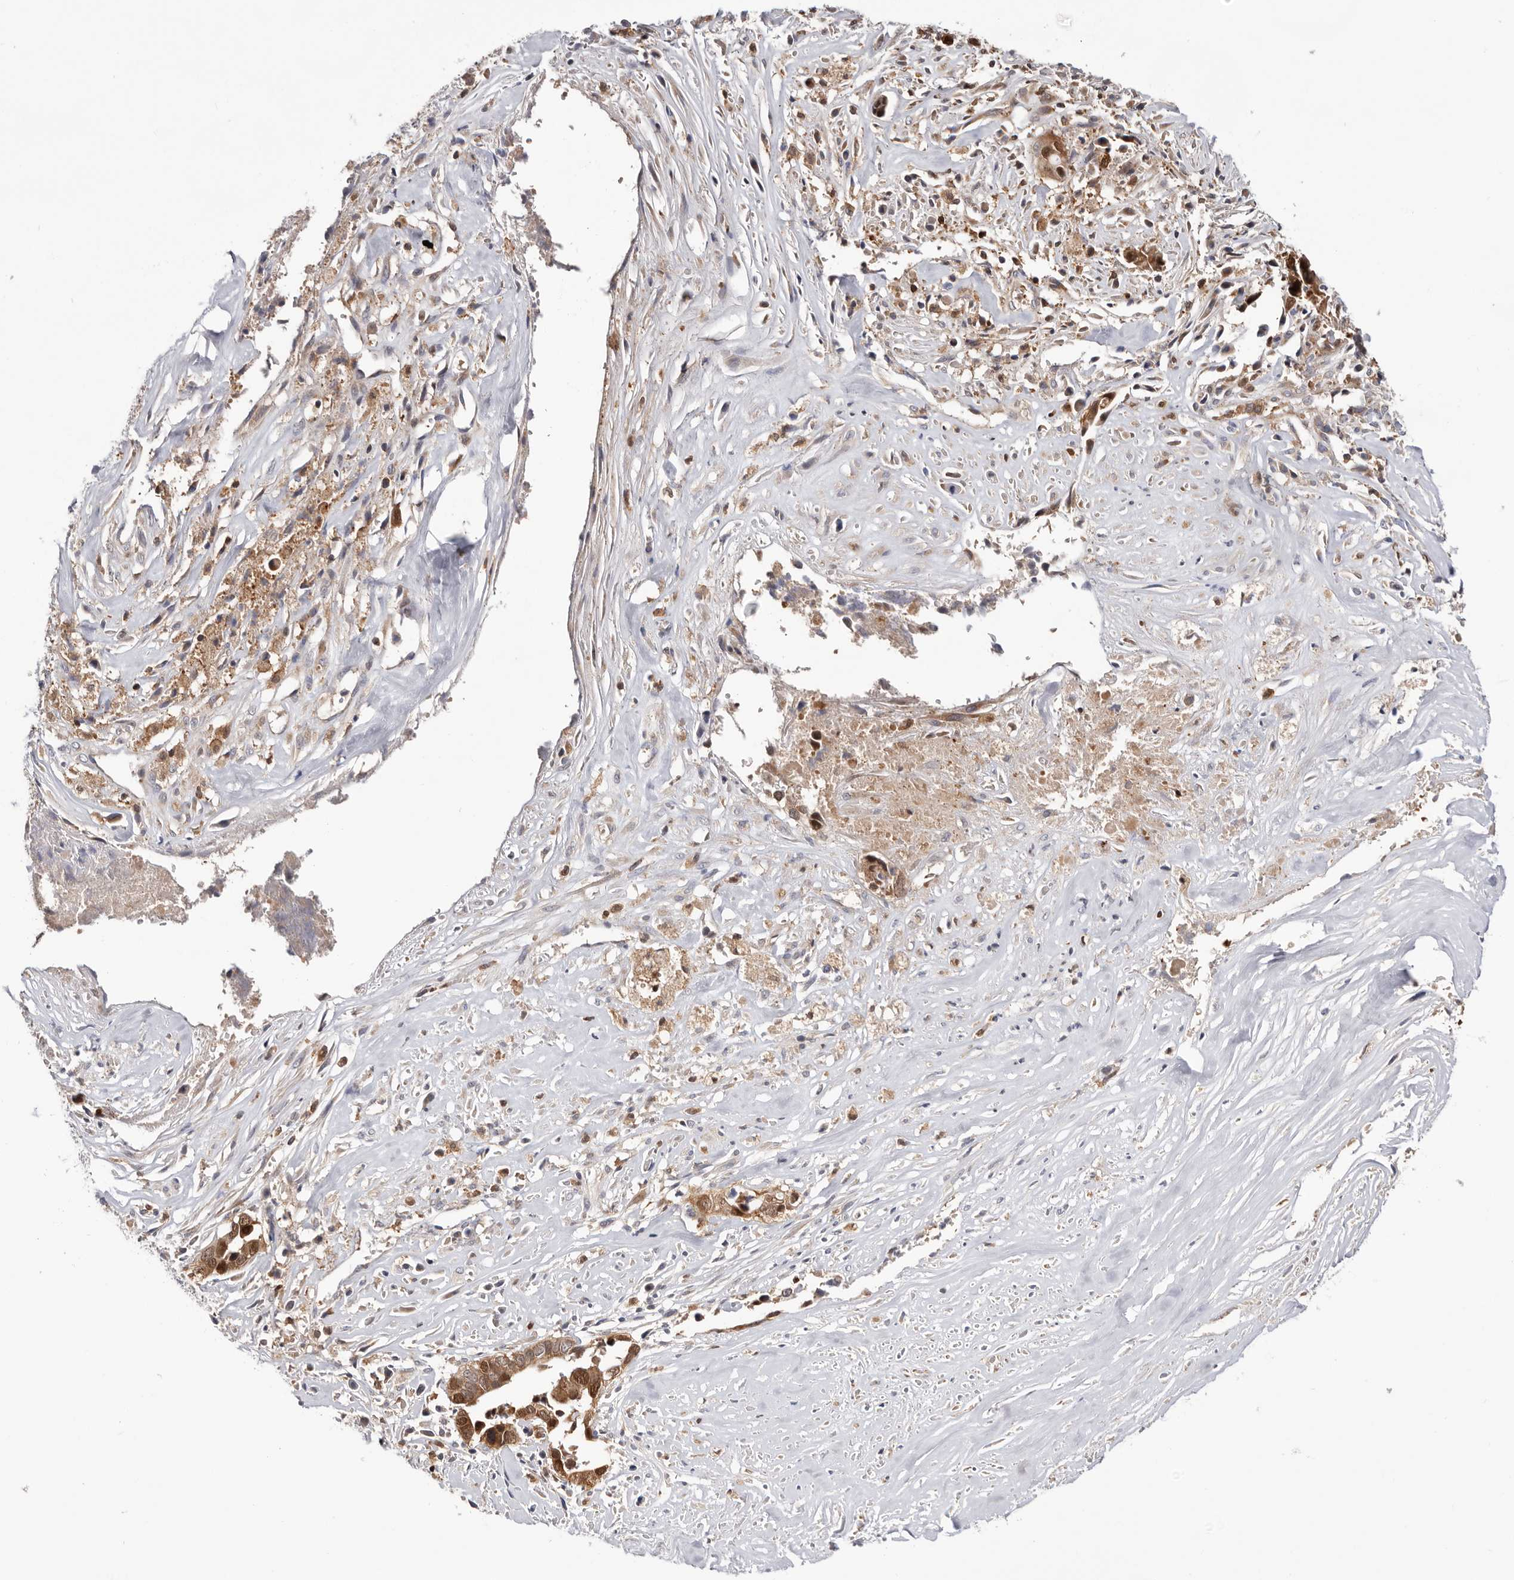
{"staining": {"intensity": "moderate", "quantity": ">75%", "location": "cytoplasmic/membranous"}, "tissue": "liver cancer", "cell_type": "Tumor cells", "image_type": "cancer", "snomed": [{"axis": "morphology", "description": "Cholangiocarcinoma"}, {"axis": "topography", "description": "Liver"}], "caption": "Human liver cholangiocarcinoma stained for a protein (brown) shows moderate cytoplasmic/membranous positive positivity in approximately >75% of tumor cells.", "gene": "RNF213", "patient": {"sex": "female", "age": 79}}